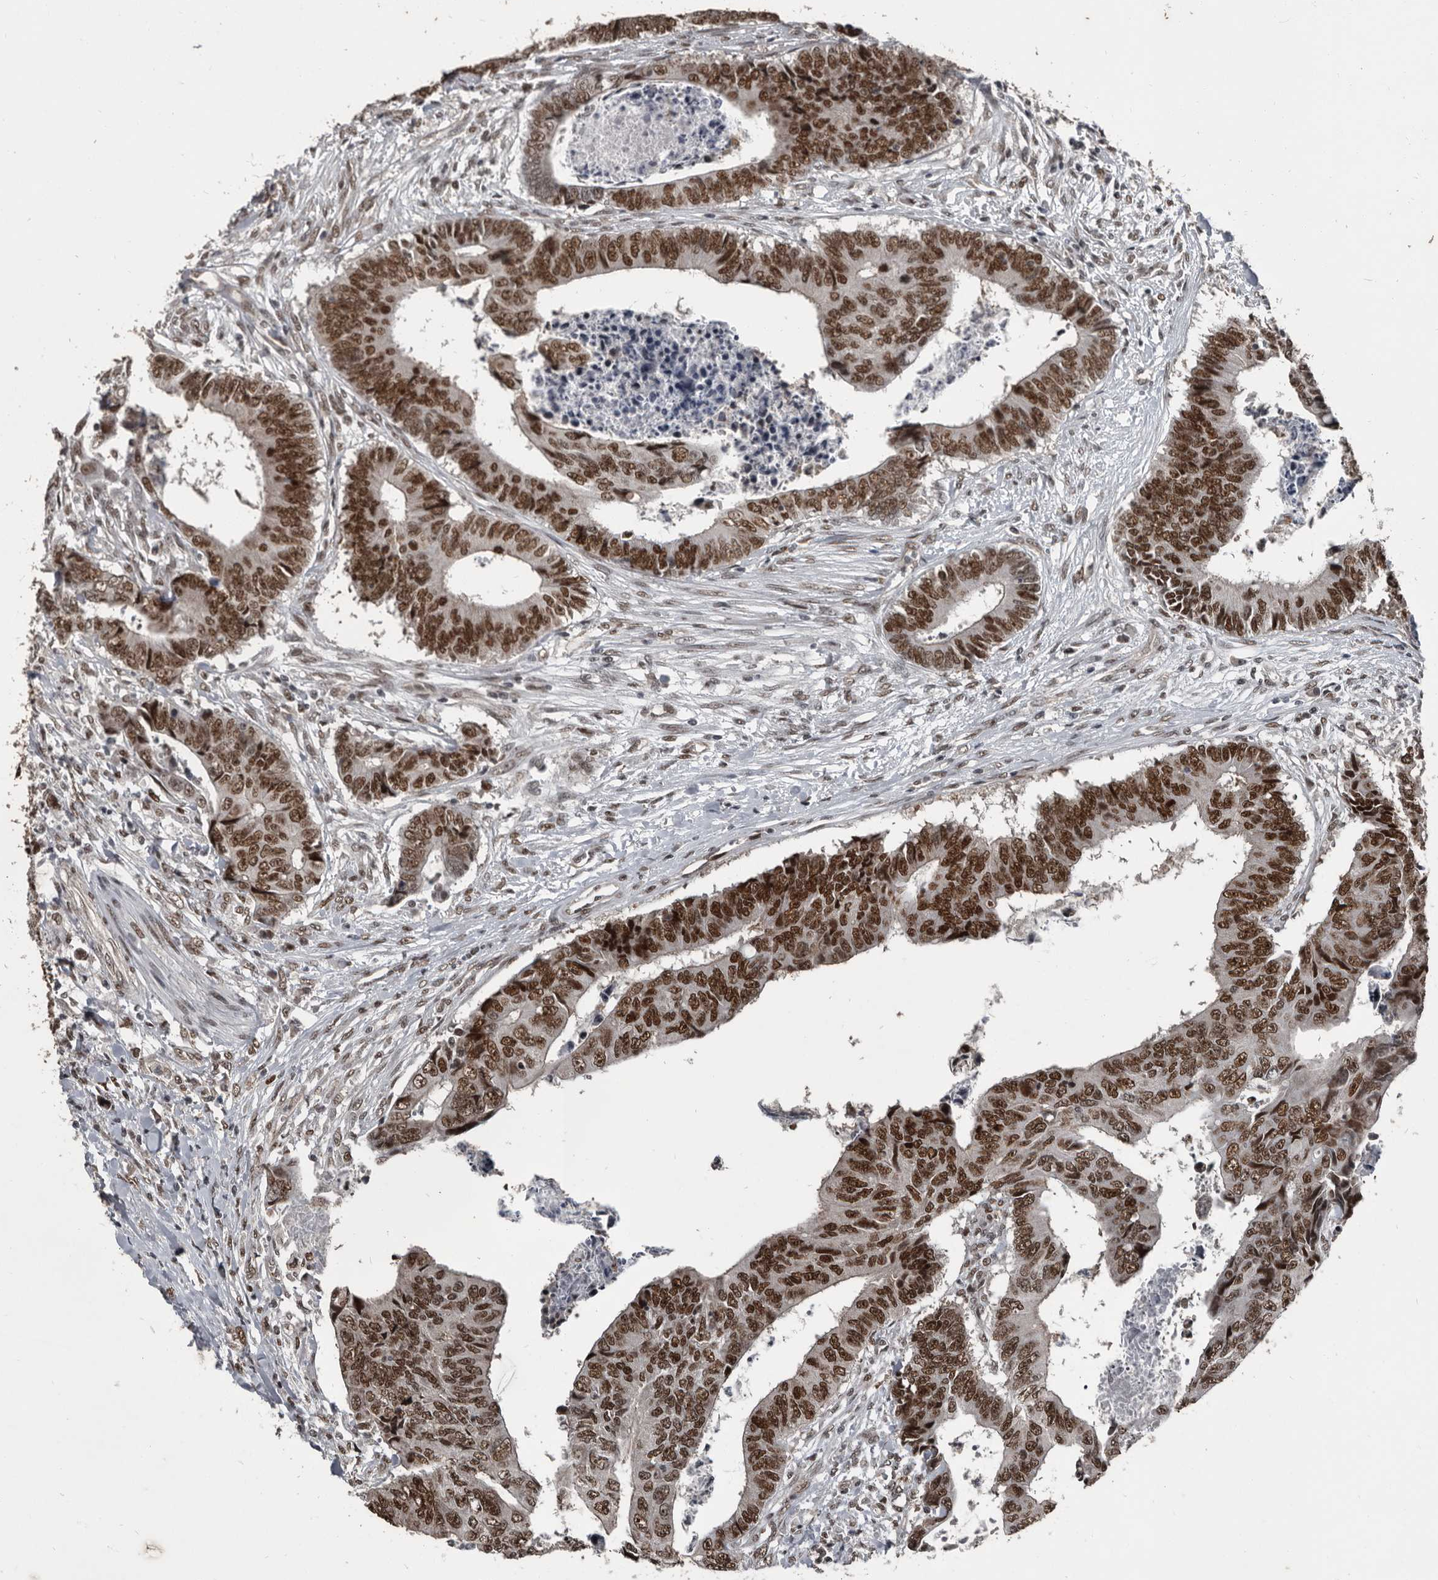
{"staining": {"intensity": "strong", "quantity": ">75%", "location": "nuclear"}, "tissue": "colorectal cancer", "cell_type": "Tumor cells", "image_type": "cancer", "snomed": [{"axis": "morphology", "description": "Adenocarcinoma, NOS"}, {"axis": "topography", "description": "Rectum"}], "caption": "An immunohistochemistry (IHC) image of neoplastic tissue is shown. Protein staining in brown labels strong nuclear positivity in colorectal cancer within tumor cells. (DAB = brown stain, brightfield microscopy at high magnification).", "gene": "CHD1L", "patient": {"sex": "male", "age": 84}}